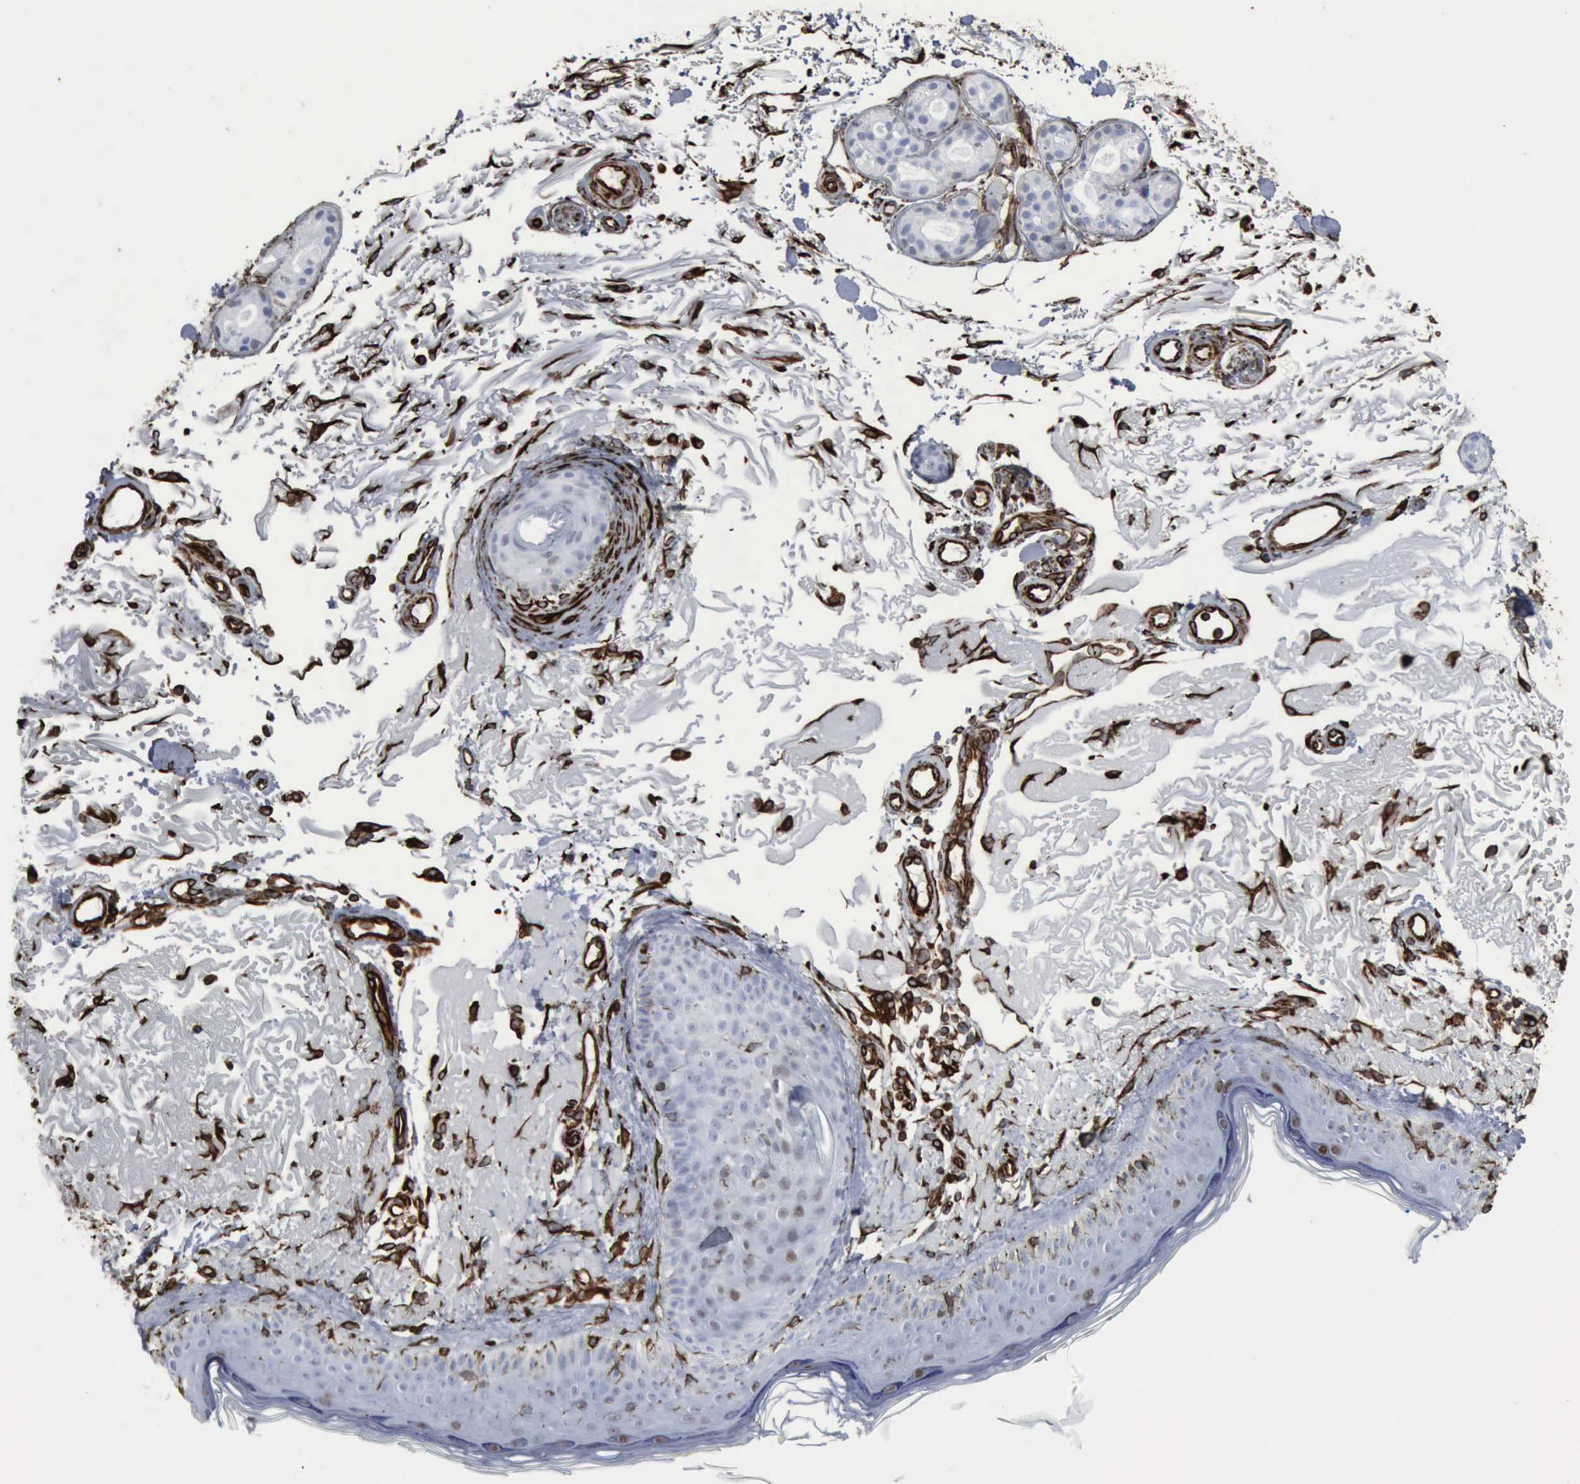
{"staining": {"intensity": "strong", "quantity": ">75%", "location": "cytoplasmic/membranous"}, "tissue": "skin", "cell_type": "Fibroblasts", "image_type": "normal", "snomed": [{"axis": "morphology", "description": "Normal tissue, NOS"}, {"axis": "topography", "description": "Skin"}], "caption": "Protein staining exhibits strong cytoplasmic/membranous expression in about >75% of fibroblasts in benign skin. (Stains: DAB (3,3'-diaminobenzidine) in brown, nuclei in blue, Microscopy: brightfield microscopy at high magnification).", "gene": "CCNE1", "patient": {"sex": "female", "age": 90}}